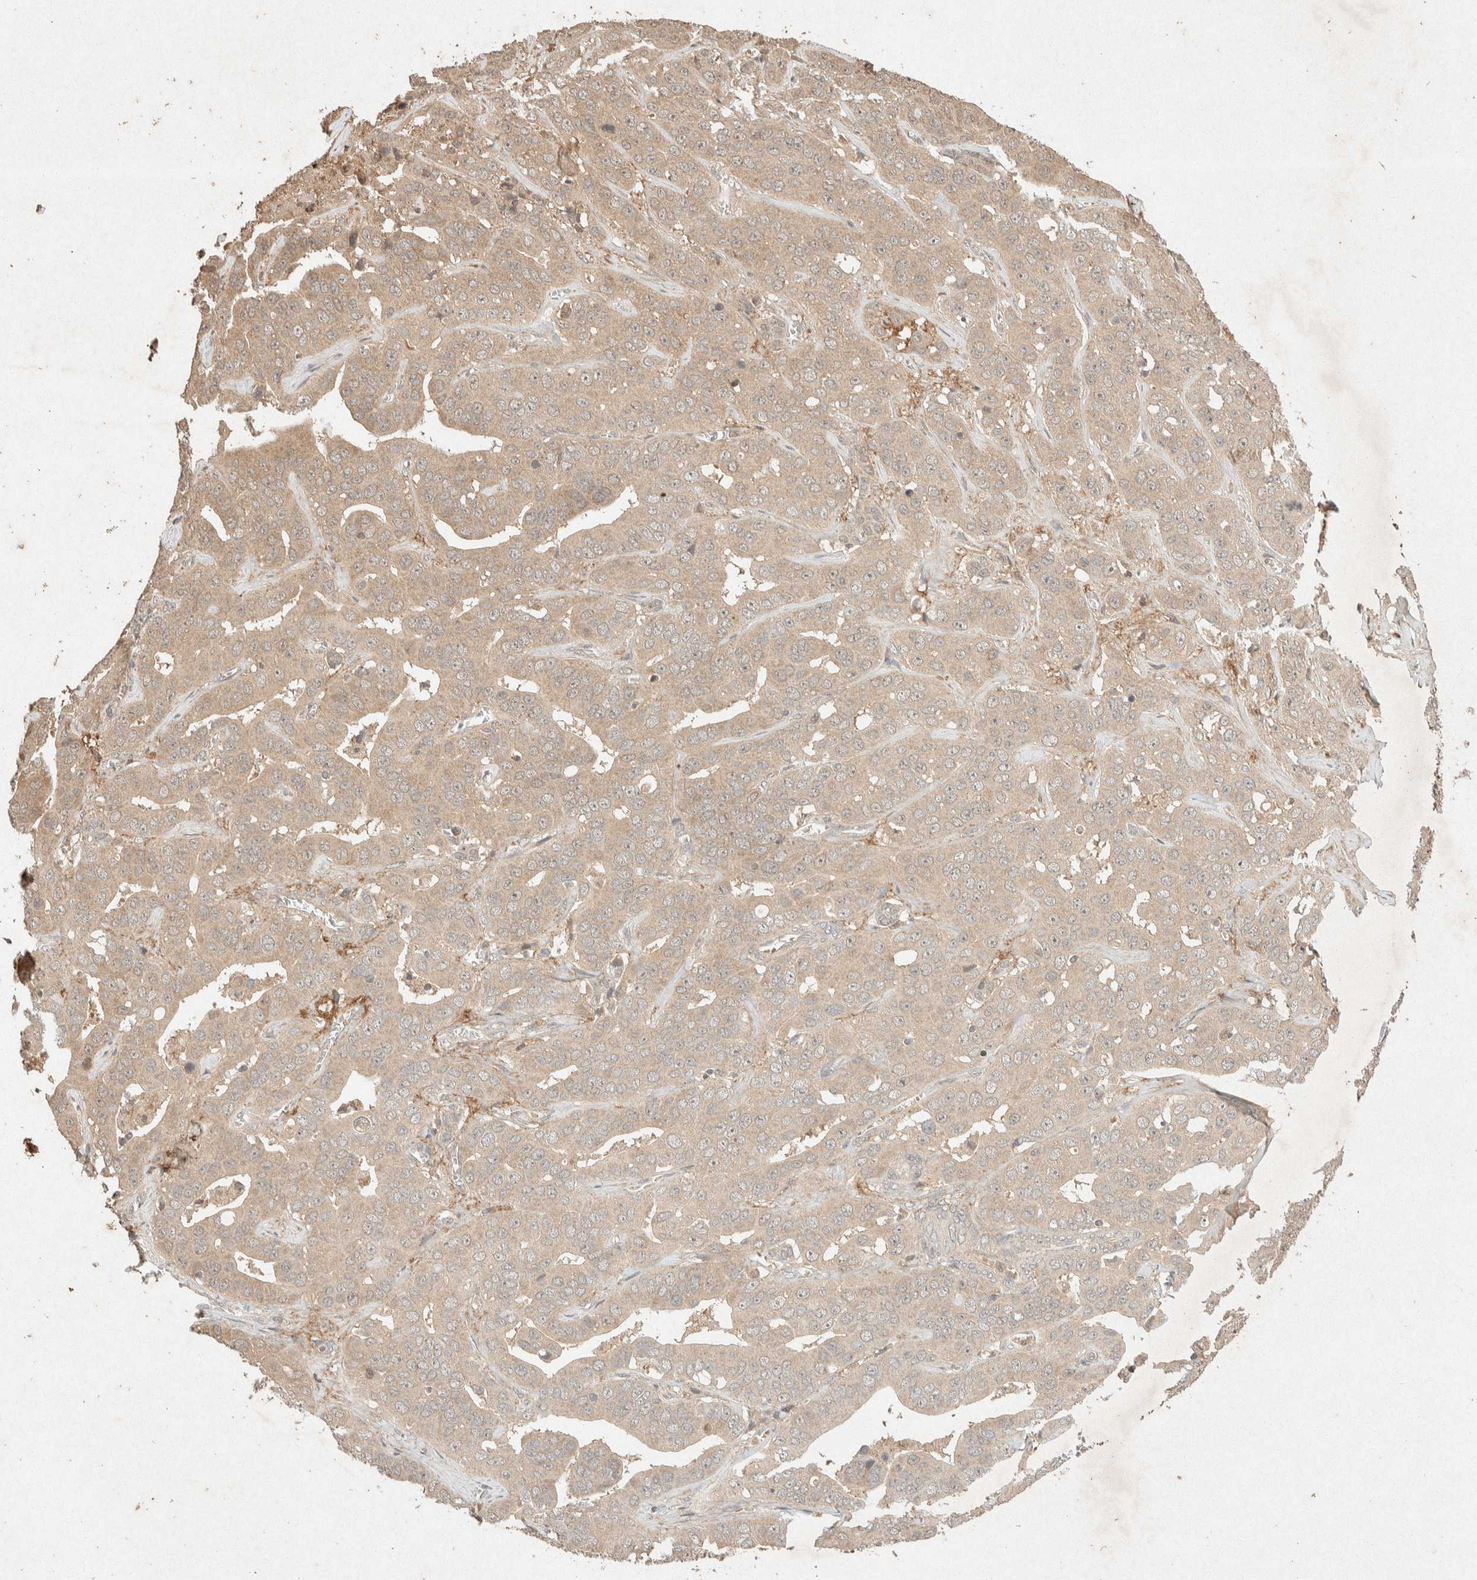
{"staining": {"intensity": "weak", "quantity": ">75%", "location": "cytoplasmic/membranous"}, "tissue": "liver cancer", "cell_type": "Tumor cells", "image_type": "cancer", "snomed": [{"axis": "morphology", "description": "Cholangiocarcinoma"}, {"axis": "topography", "description": "Liver"}], "caption": "Liver cholangiocarcinoma tissue demonstrates weak cytoplasmic/membranous positivity in about >75% of tumor cells, visualized by immunohistochemistry.", "gene": "THRA", "patient": {"sex": "female", "age": 52}}